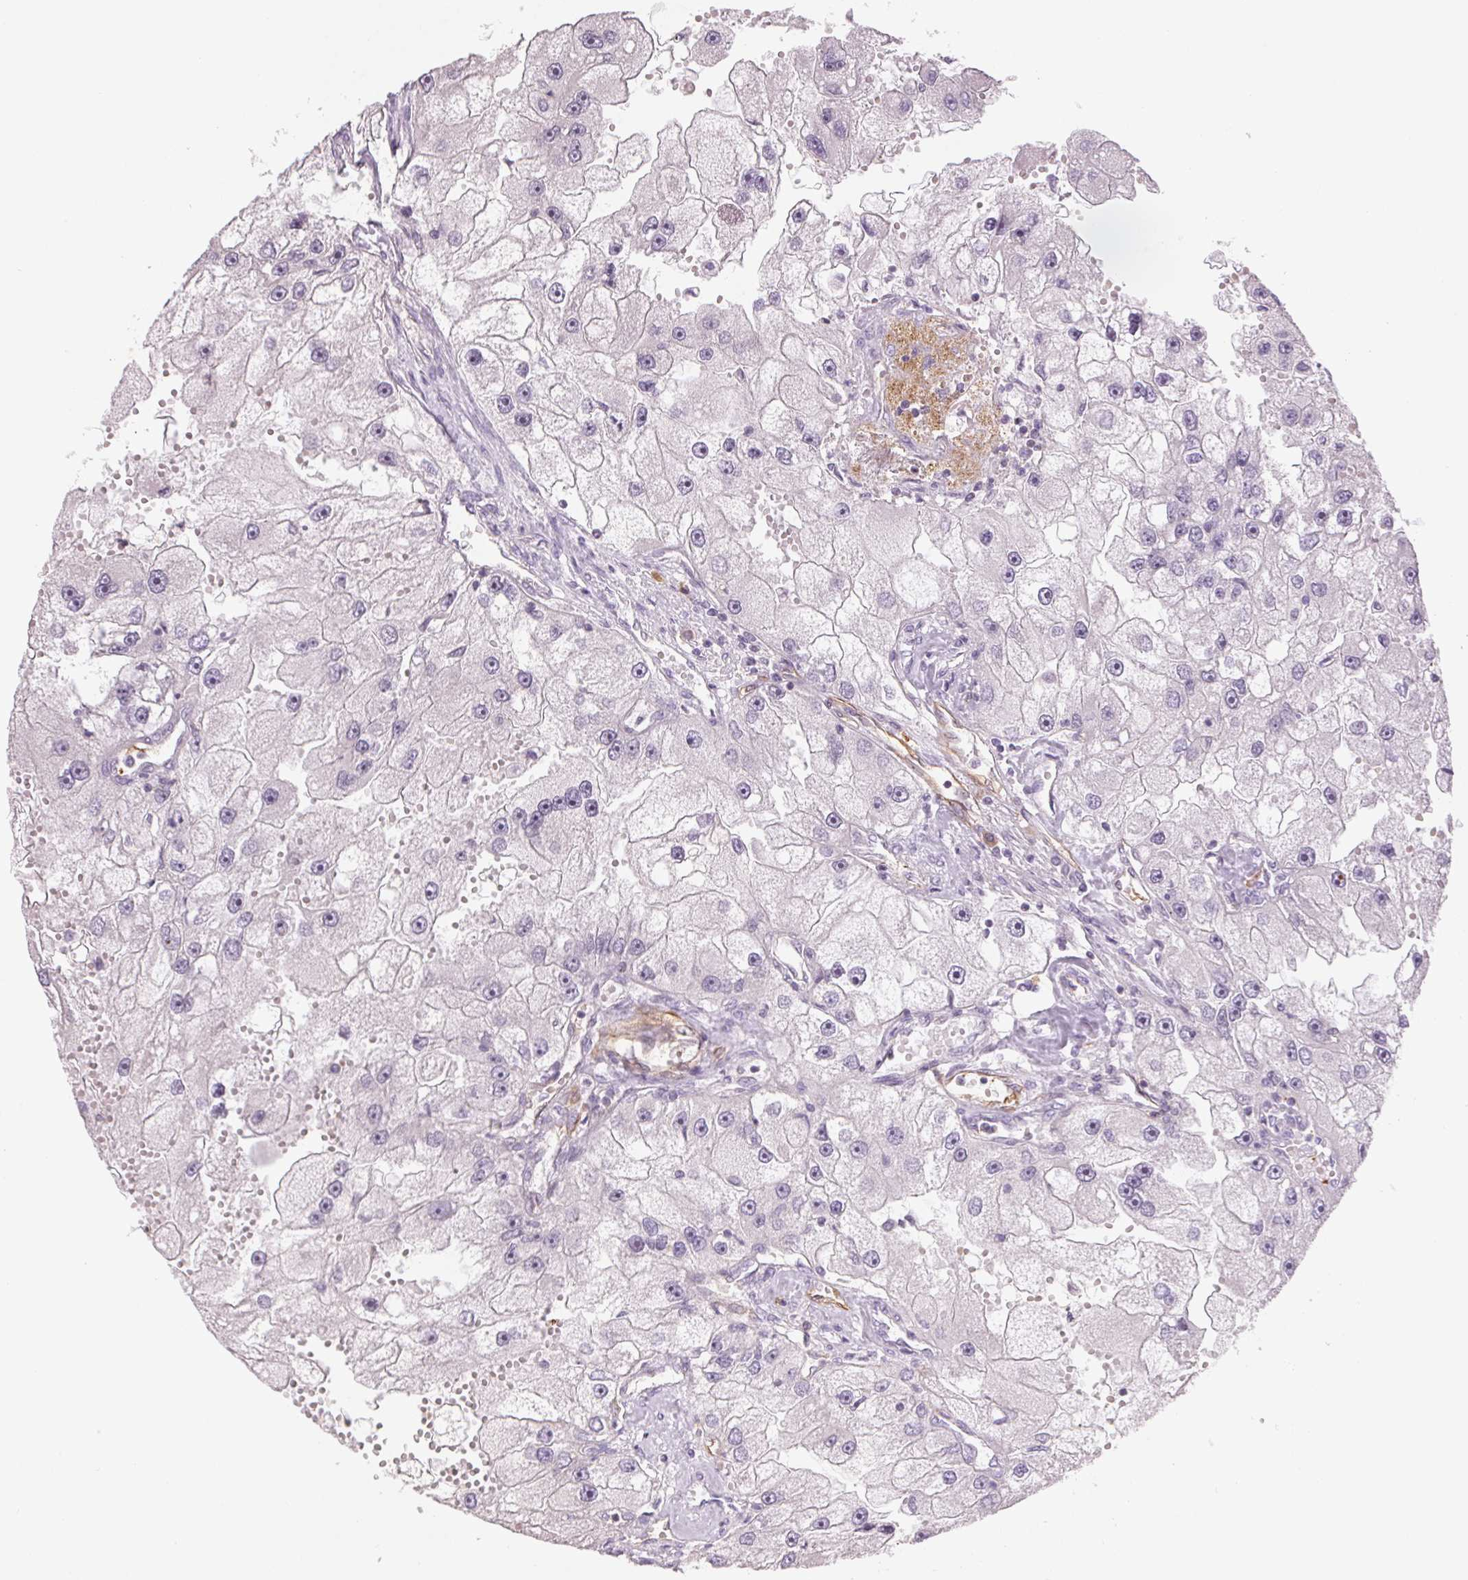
{"staining": {"intensity": "negative", "quantity": "none", "location": "none"}, "tissue": "renal cancer", "cell_type": "Tumor cells", "image_type": "cancer", "snomed": [{"axis": "morphology", "description": "Adenocarcinoma, NOS"}, {"axis": "topography", "description": "Kidney"}], "caption": "IHC photomicrograph of human renal cancer stained for a protein (brown), which demonstrates no expression in tumor cells.", "gene": "ANKRD13B", "patient": {"sex": "male", "age": 63}}